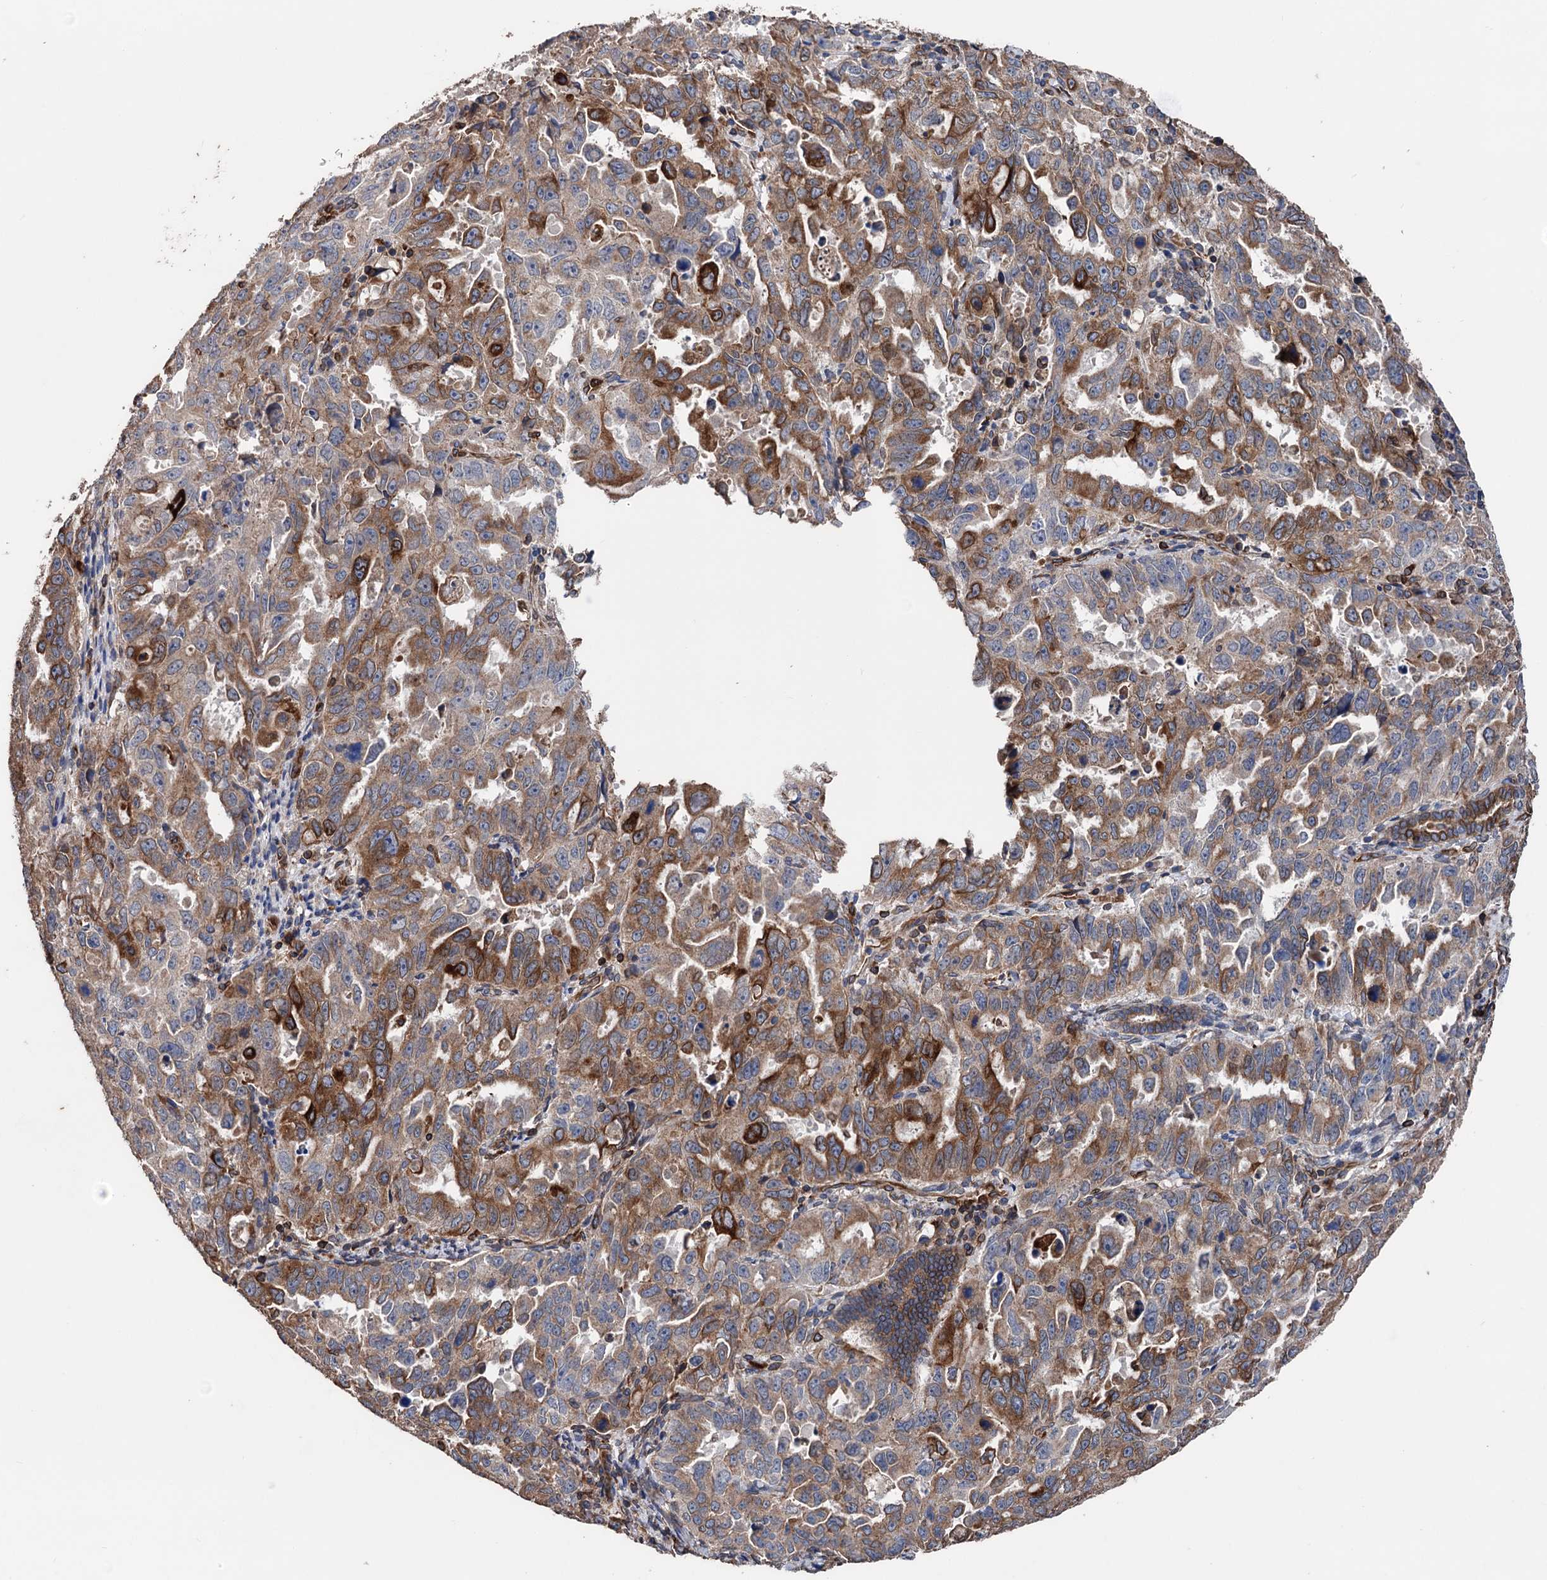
{"staining": {"intensity": "moderate", "quantity": "25%-75%", "location": "cytoplasmic/membranous"}, "tissue": "endometrial cancer", "cell_type": "Tumor cells", "image_type": "cancer", "snomed": [{"axis": "morphology", "description": "Adenocarcinoma, NOS"}, {"axis": "topography", "description": "Endometrium"}], "caption": "Endometrial cancer was stained to show a protein in brown. There is medium levels of moderate cytoplasmic/membranous staining in approximately 25%-75% of tumor cells. The staining was performed using DAB (3,3'-diaminobenzidine), with brown indicating positive protein expression. Nuclei are stained blue with hematoxylin.", "gene": "STING1", "patient": {"sex": "female", "age": 65}}